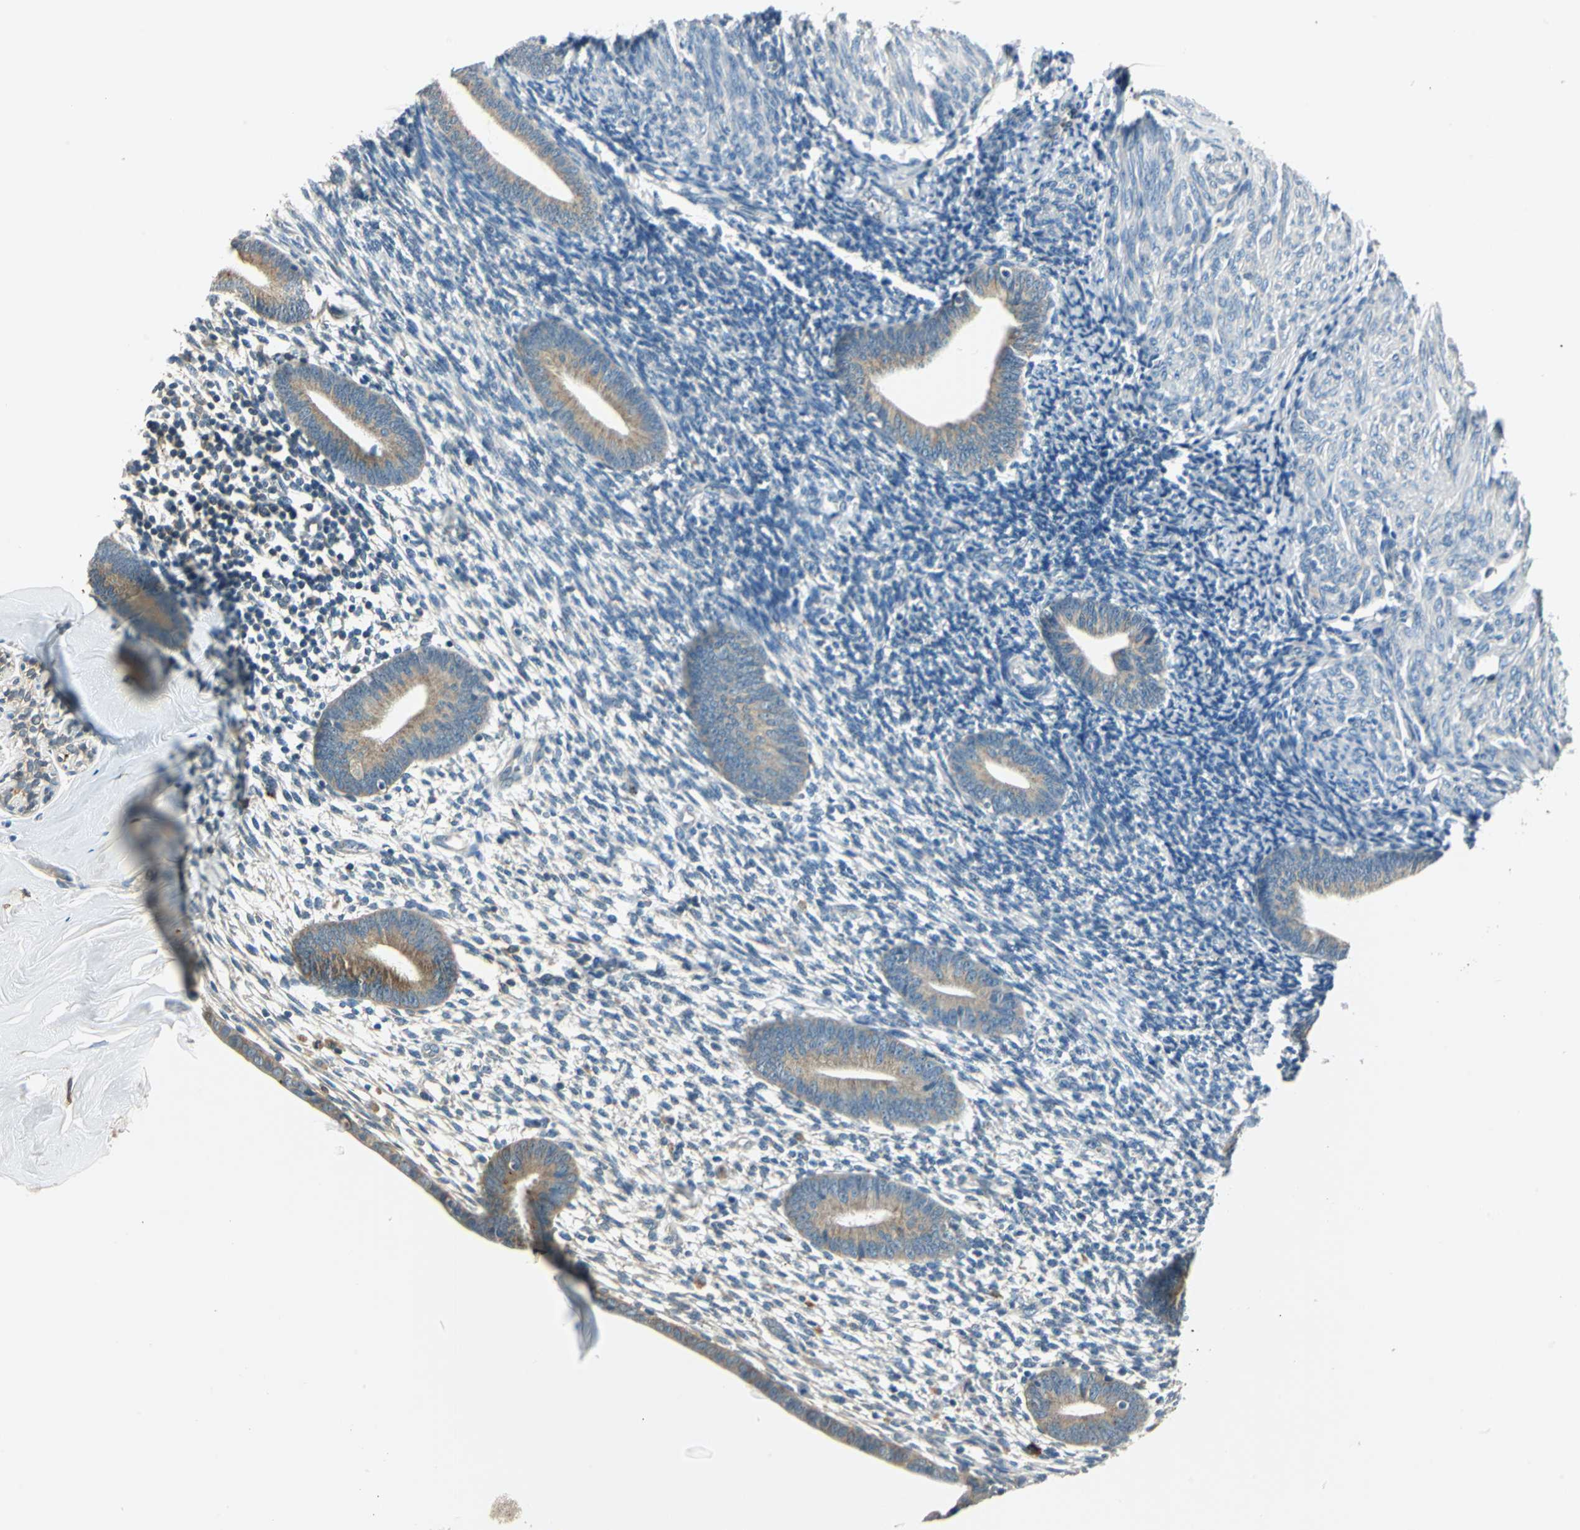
{"staining": {"intensity": "negative", "quantity": "none", "location": "none"}, "tissue": "endometrium", "cell_type": "Cells in endometrial stroma", "image_type": "normal", "snomed": [{"axis": "morphology", "description": "Normal tissue, NOS"}, {"axis": "topography", "description": "Endometrium"}], "caption": "The IHC image has no significant expression in cells in endometrial stroma of endometrium.", "gene": "NIT1", "patient": {"sex": "female", "age": 57}}